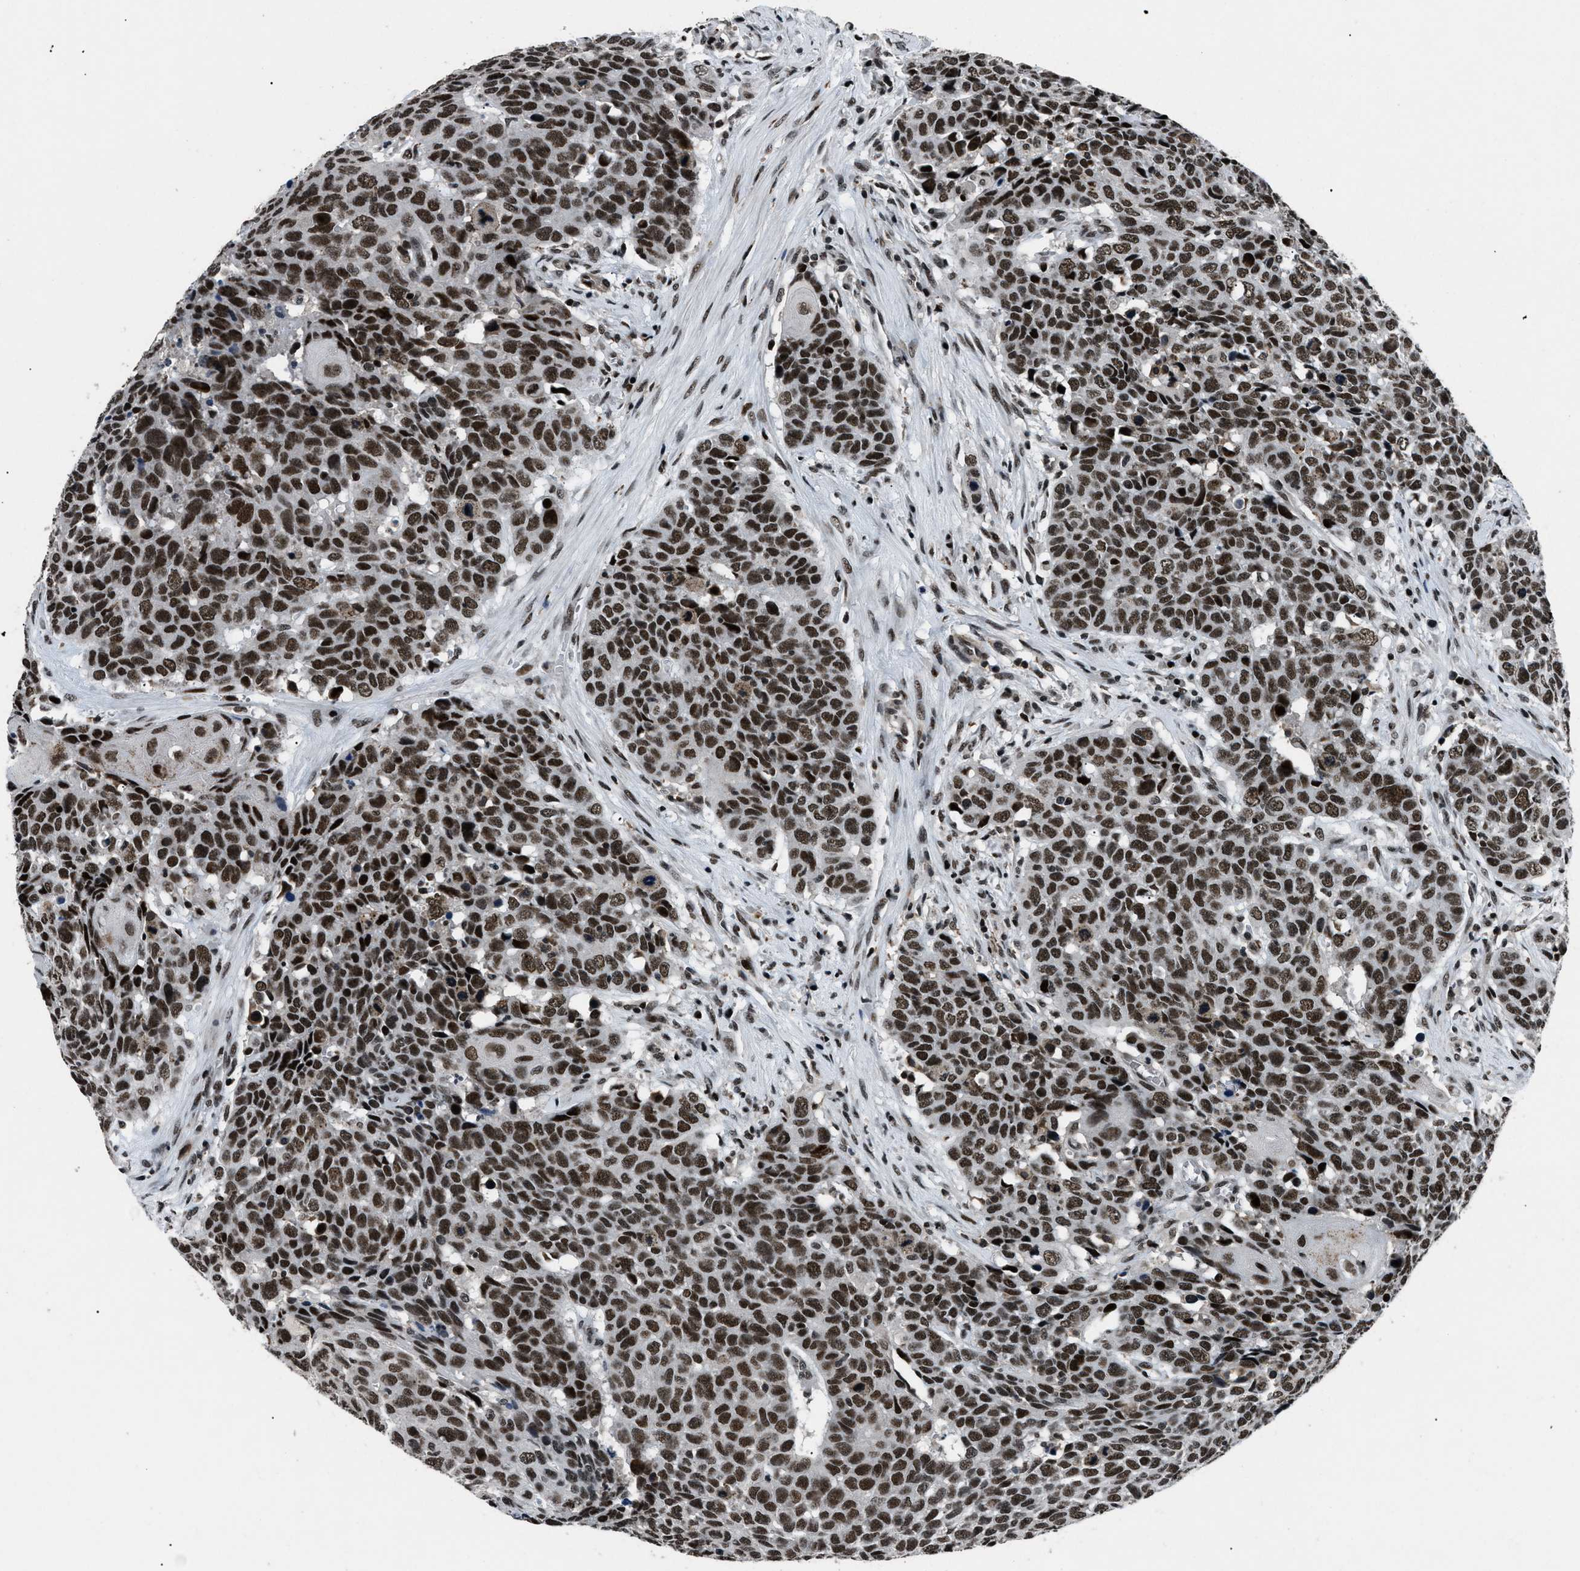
{"staining": {"intensity": "strong", "quantity": ">75%", "location": "nuclear"}, "tissue": "head and neck cancer", "cell_type": "Tumor cells", "image_type": "cancer", "snomed": [{"axis": "morphology", "description": "Squamous cell carcinoma, NOS"}, {"axis": "topography", "description": "Head-Neck"}], "caption": "A micrograph of head and neck cancer stained for a protein reveals strong nuclear brown staining in tumor cells. The staining was performed using DAB (3,3'-diaminobenzidine) to visualize the protein expression in brown, while the nuclei were stained in blue with hematoxylin (Magnification: 20x).", "gene": "SMARCB1", "patient": {"sex": "male", "age": 66}}